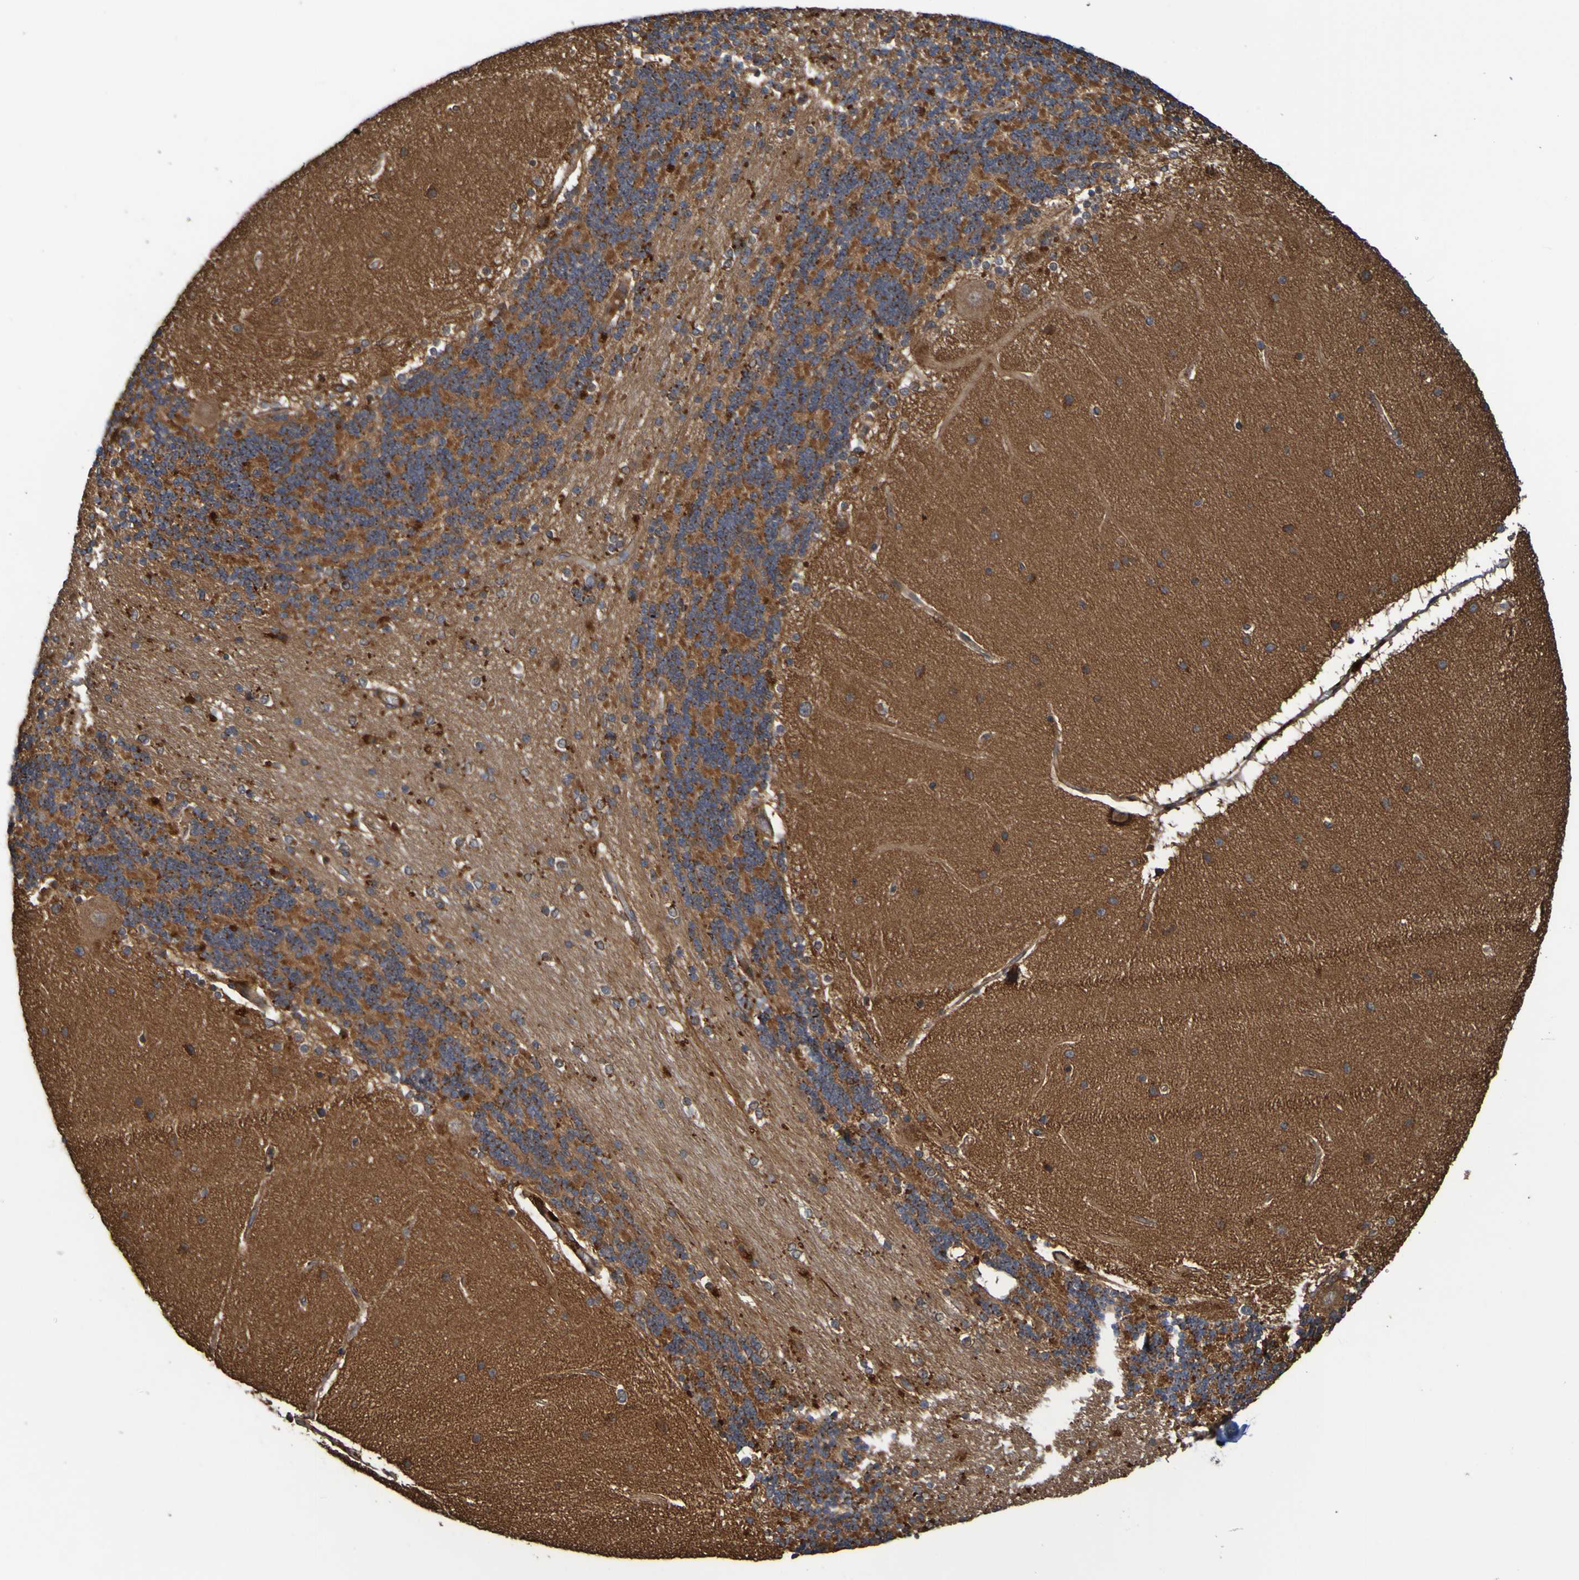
{"staining": {"intensity": "strong", "quantity": "25%-75%", "location": "cytoplasmic/membranous"}, "tissue": "cerebellum", "cell_type": "Cells in granular layer", "image_type": "normal", "snomed": [{"axis": "morphology", "description": "Normal tissue, NOS"}, {"axis": "topography", "description": "Cerebellum"}], "caption": "Immunohistochemical staining of normal human cerebellum displays strong cytoplasmic/membranous protein positivity in approximately 25%-75% of cells in granular layer. The staining was performed using DAB (3,3'-diaminobenzidine) to visualize the protein expression in brown, while the nuclei were stained in blue with hematoxylin (Magnification: 20x).", "gene": "UCN", "patient": {"sex": "female", "age": 54}}